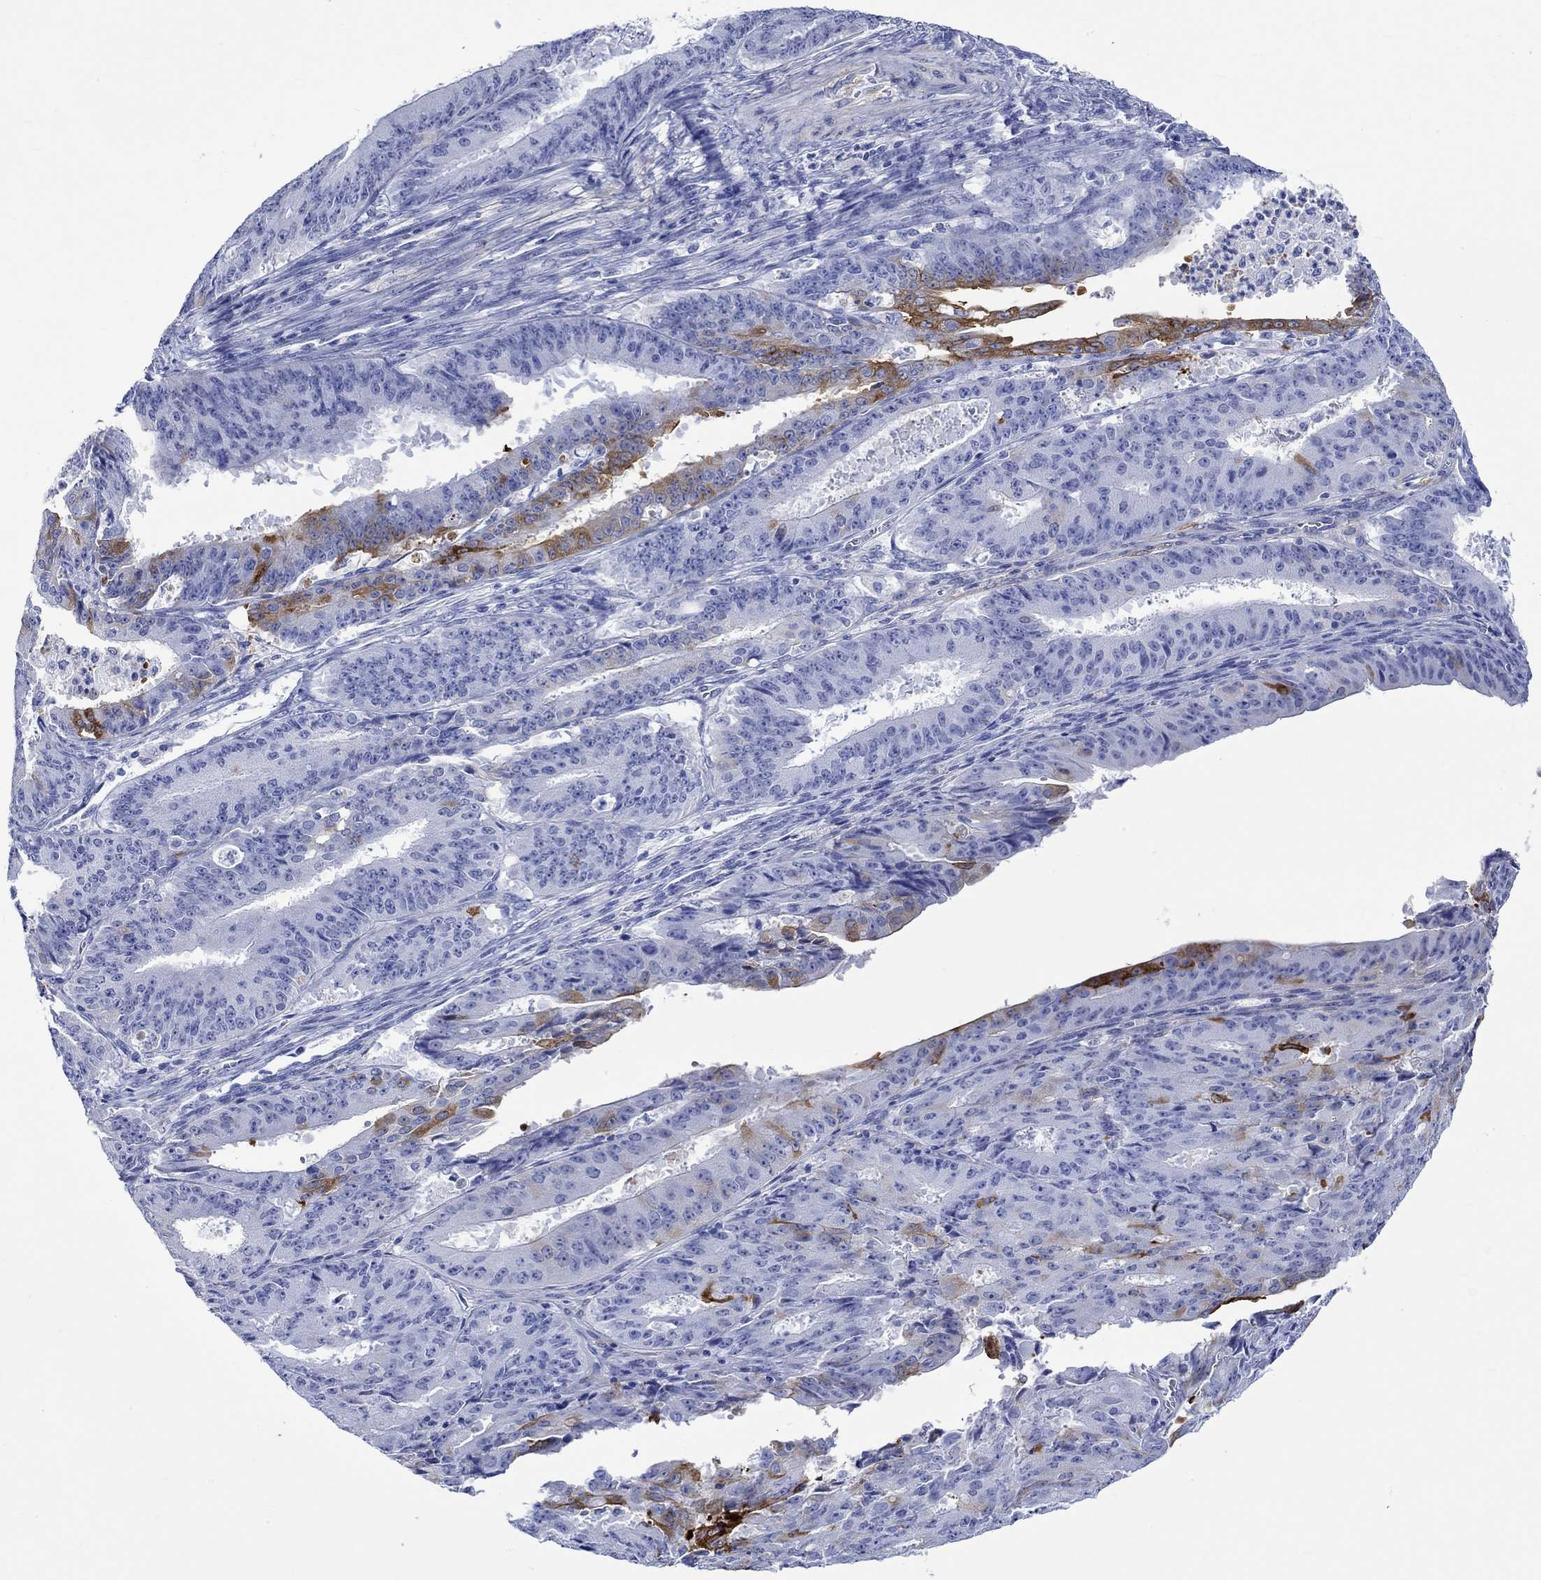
{"staining": {"intensity": "strong", "quantity": "<25%", "location": "cytoplasmic/membranous"}, "tissue": "ovarian cancer", "cell_type": "Tumor cells", "image_type": "cancer", "snomed": [{"axis": "morphology", "description": "Carcinoma, endometroid"}, {"axis": "topography", "description": "Ovary"}], "caption": "Brown immunohistochemical staining in human endometroid carcinoma (ovarian) shows strong cytoplasmic/membranous positivity in about <25% of tumor cells. (DAB = brown stain, brightfield microscopy at high magnification).", "gene": "CRYAB", "patient": {"sex": "female", "age": 42}}